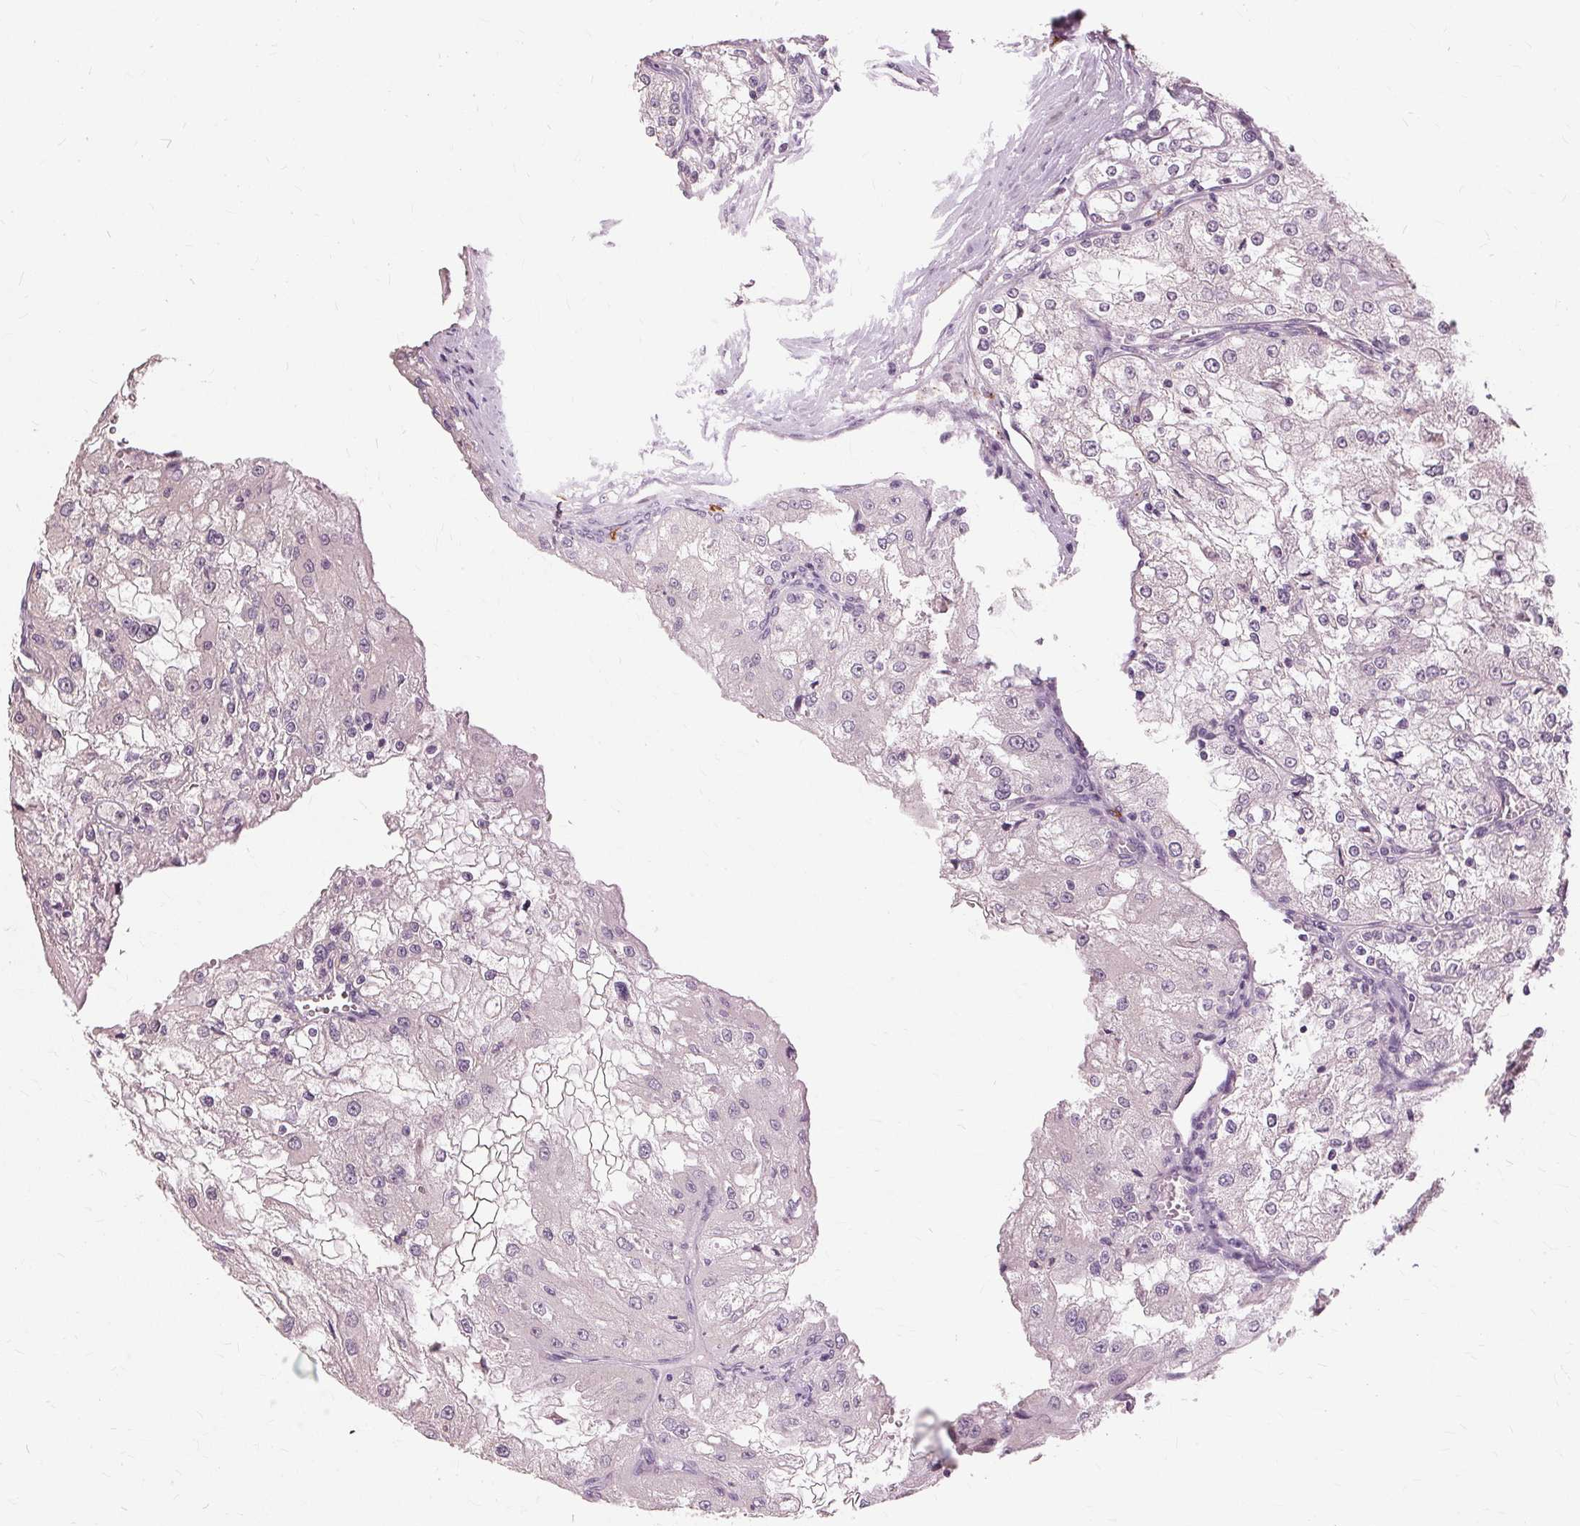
{"staining": {"intensity": "negative", "quantity": "none", "location": "none"}, "tissue": "renal cancer", "cell_type": "Tumor cells", "image_type": "cancer", "snomed": [{"axis": "morphology", "description": "Adenocarcinoma, NOS"}, {"axis": "topography", "description": "Kidney"}], "caption": "Renal cancer was stained to show a protein in brown. There is no significant expression in tumor cells.", "gene": "SIGLEC6", "patient": {"sex": "female", "age": 74}}